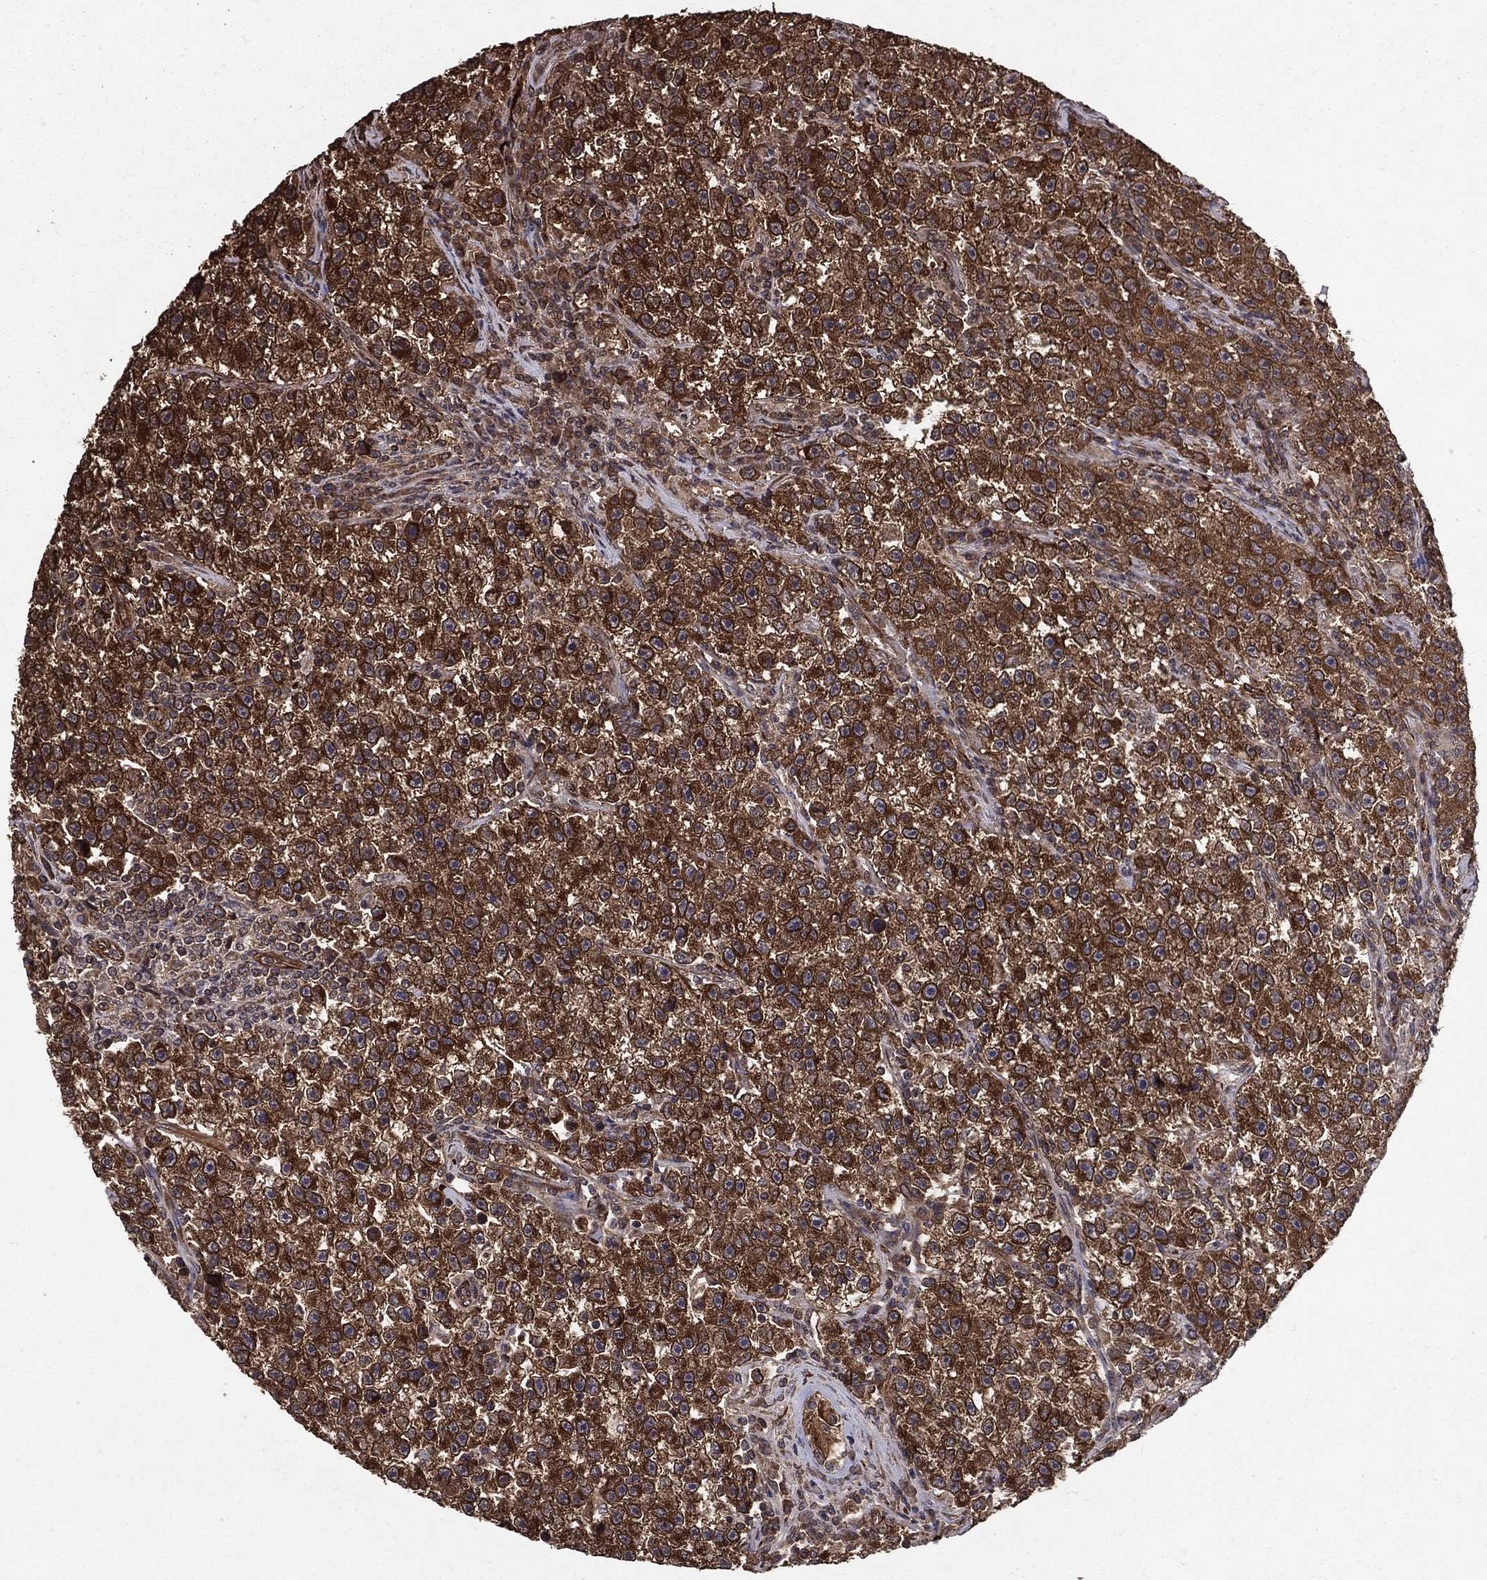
{"staining": {"intensity": "strong", "quantity": ">75%", "location": "cytoplasmic/membranous"}, "tissue": "testis cancer", "cell_type": "Tumor cells", "image_type": "cancer", "snomed": [{"axis": "morphology", "description": "Seminoma, NOS"}, {"axis": "topography", "description": "Testis"}], "caption": "High-power microscopy captured an IHC micrograph of seminoma (testis), revealing strong cytoplasmic/membranous positivity in about >75% of tumor cells.", "gene": "CERS2", "patient": {"sex": "male", "age": 22}}